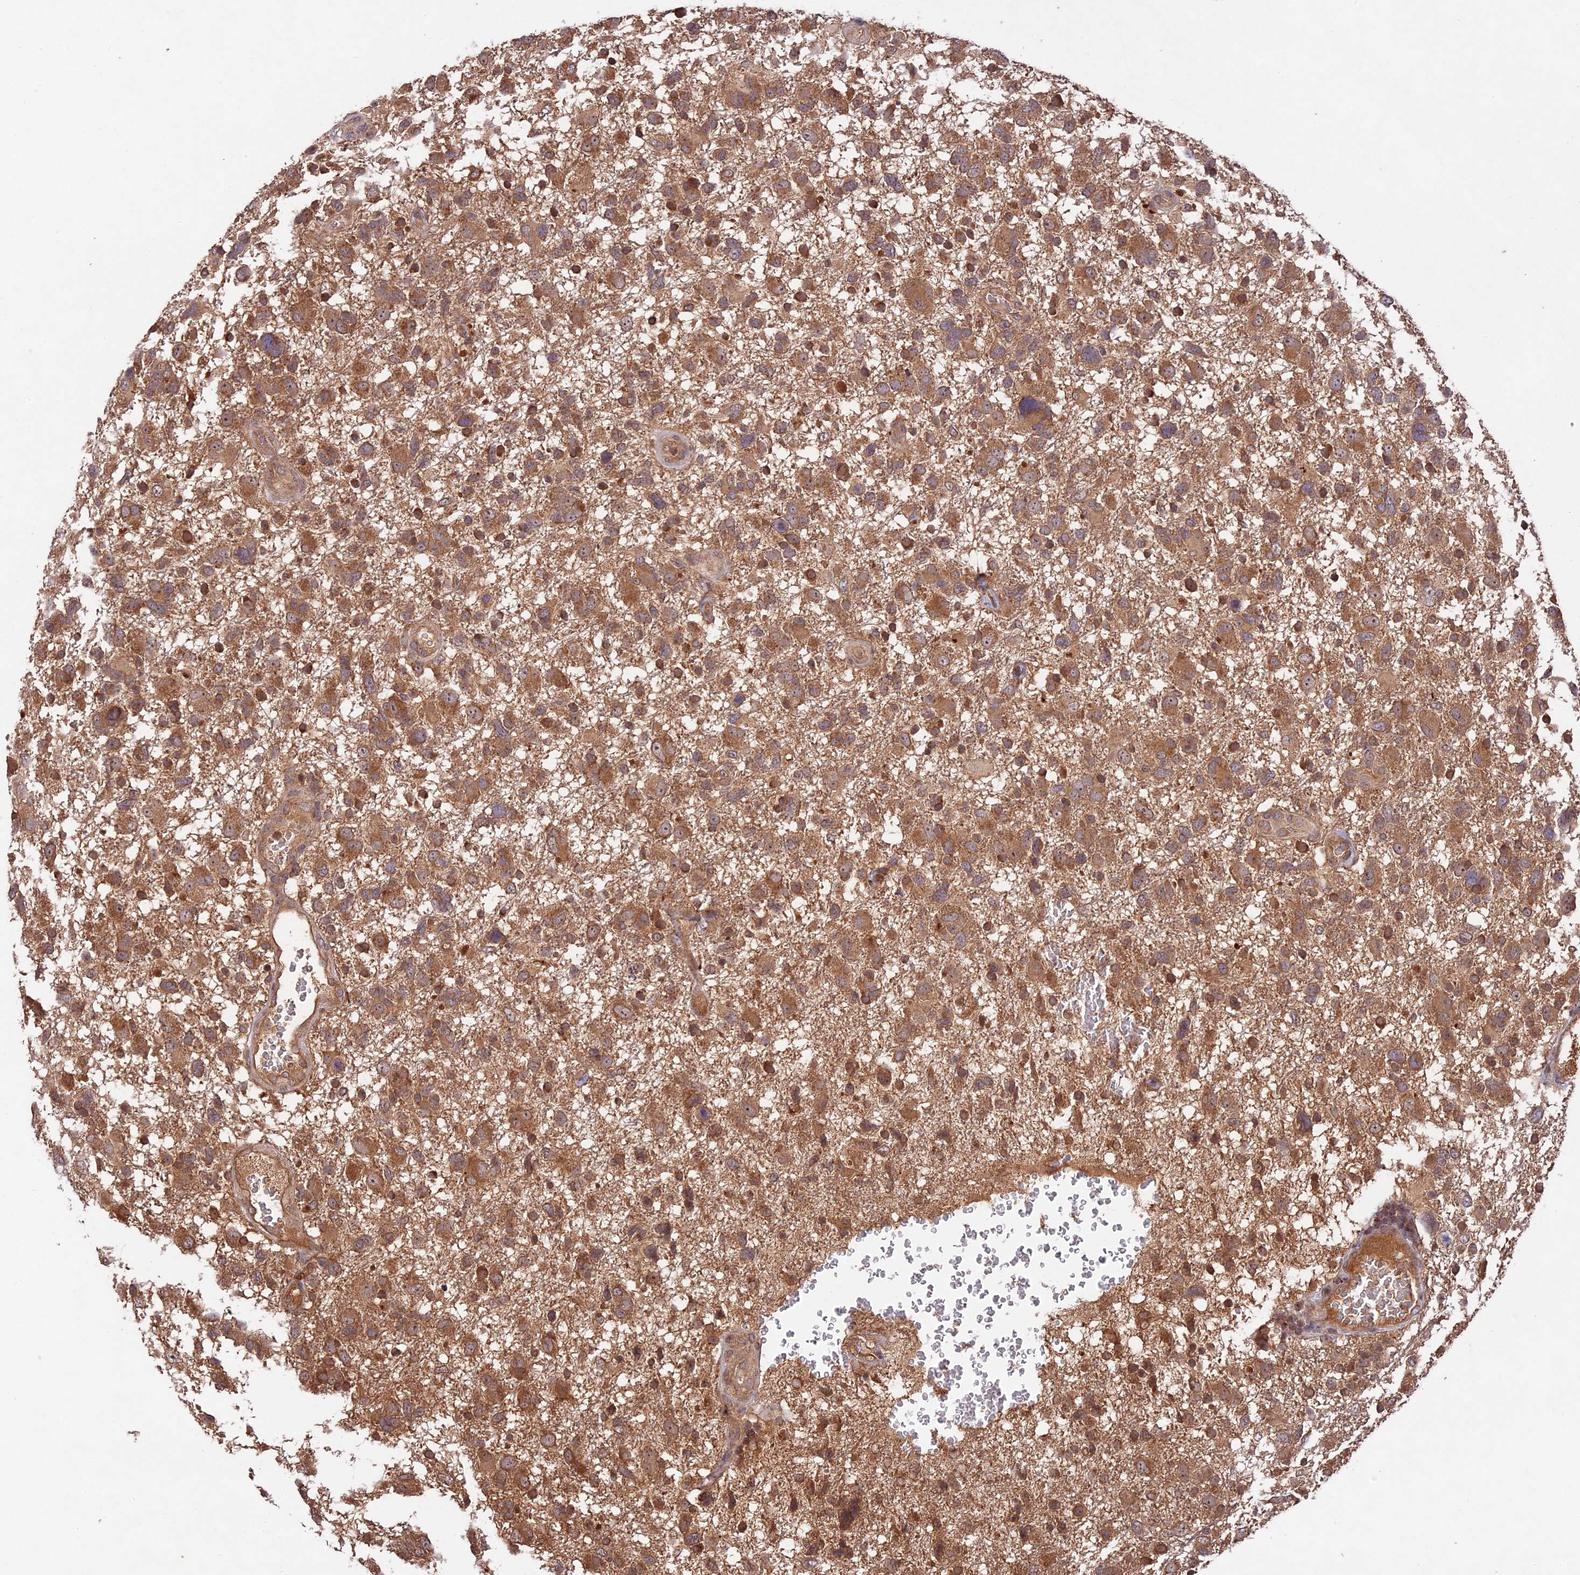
{"staining": {"intensity": "moderate", "quantity": ">75%", "location": "cytoplasmic/membranous"}, "tissue": "glioma", "cell_type": "Tumor cells", "image_type": "cancer", "snomed": [{"axis": "morphology", "description": "Glioma, malignant, High grade"}, {"axis": "topography", "description": "Brain"}], "caption": "Immunohistochemistry (DAB) staining of glioma displays moderate cytoplasmic/membranous protein expression in about >75% of tumor cells.", "gene": "CHAC1", "patient": {"sex": "male", "age": 61}}